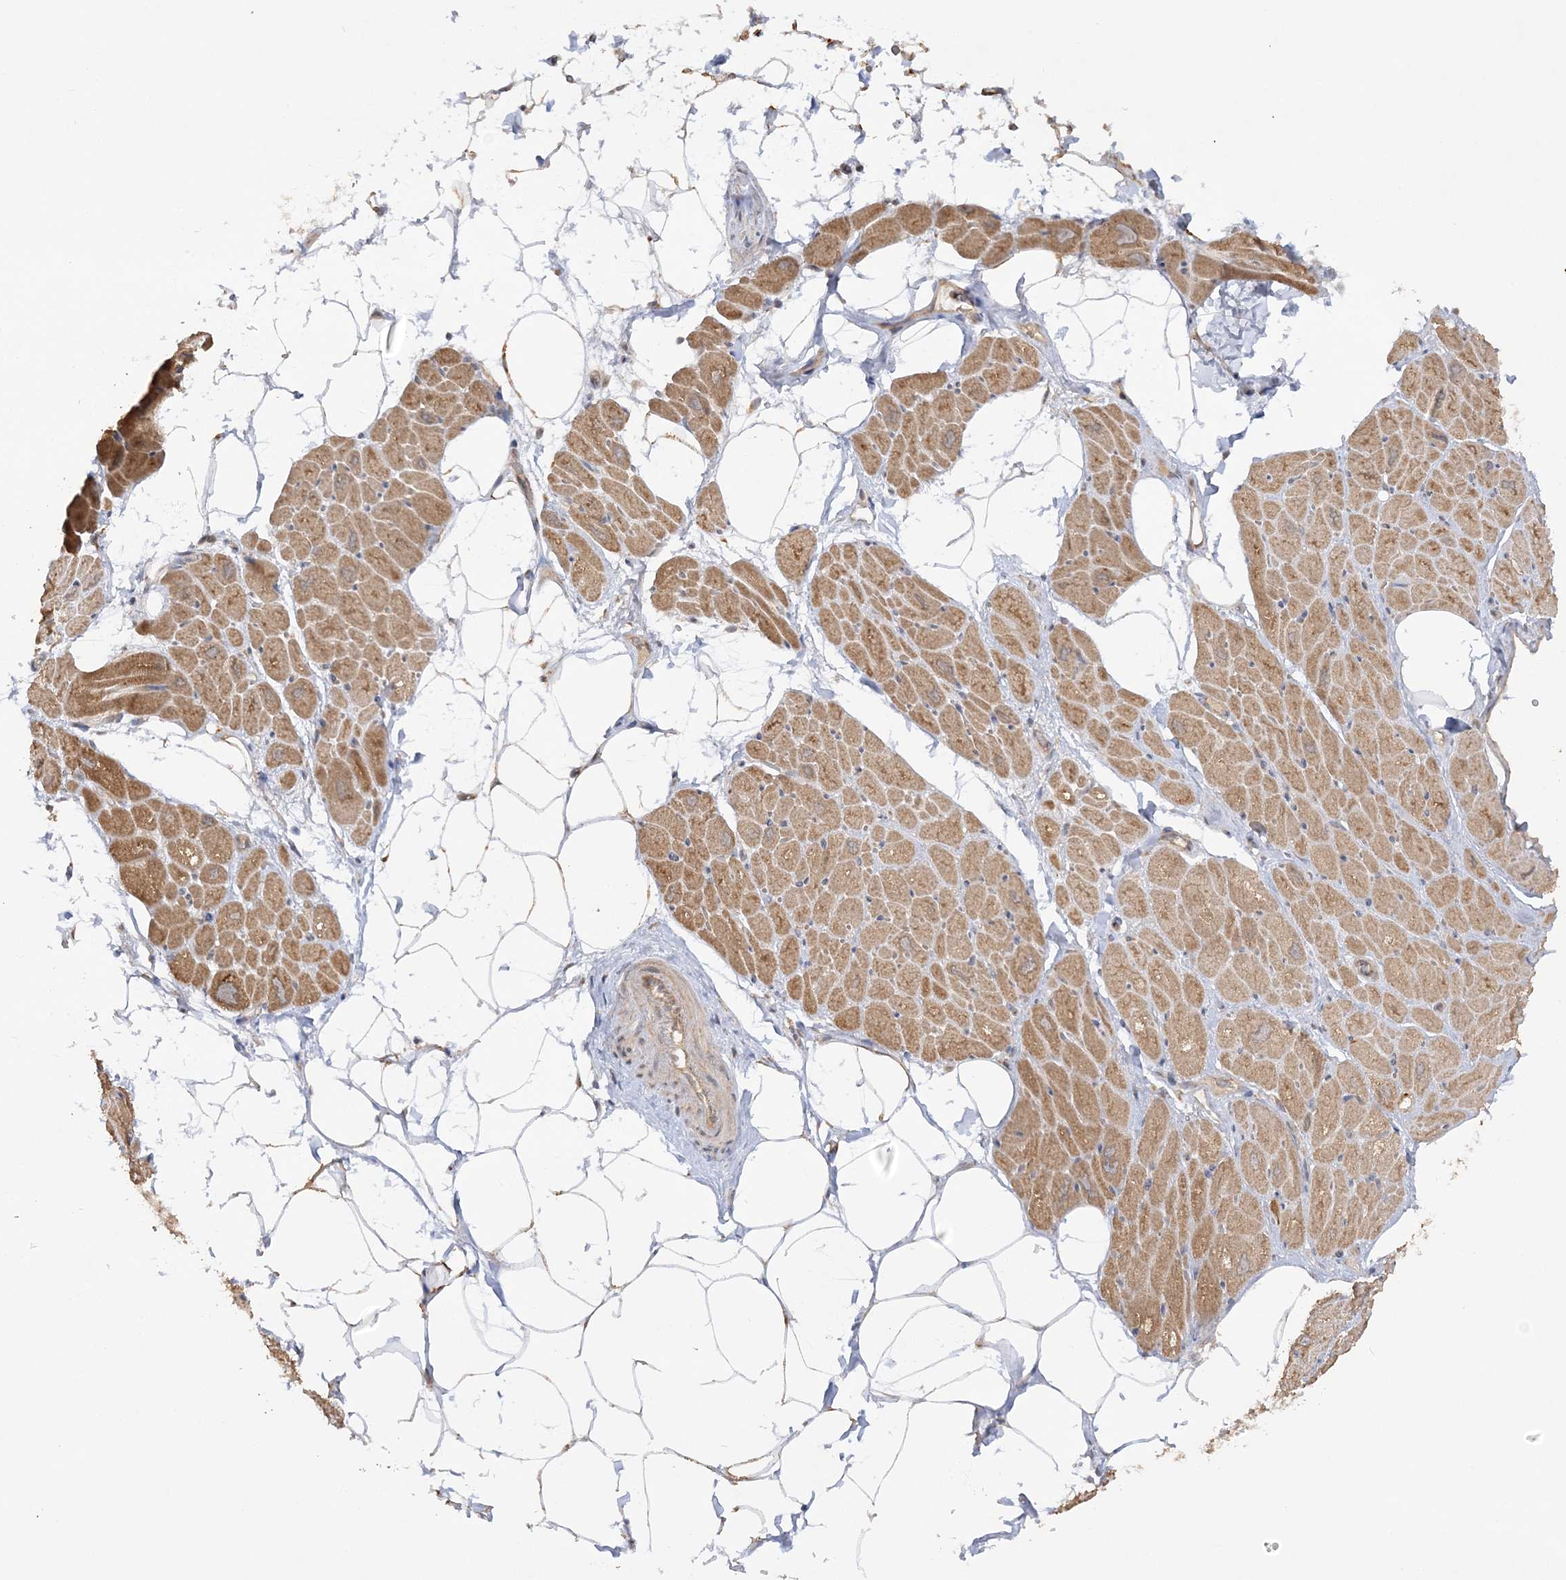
{"staining": {"intensity": "moderate", "quantity": ">75%", "location": "cytoplasmic/membranous"}, "tissue": "heart muscle", "cell_type": "Cardiomyocytes", "image_type": "normal", "snomed": [{"axis": "morphology", "description": "Normal tissue, NOS"}, {"axis": "topography", "description": "Heart"}], "caption": "Immunohistochemical staining of normal human heart muscle shows >75% levels of moderate cytoplasmic/membranous protein positivity in approximately >75% of cardiomyocytes. The staining was performed using DAB to visualize the protein expression in brown, while the nuclei were stained in blue with hematoxylin (Magnification: 20x).", "gene": "MMADHC", "patient": {"sex": "male", "age": 50}}